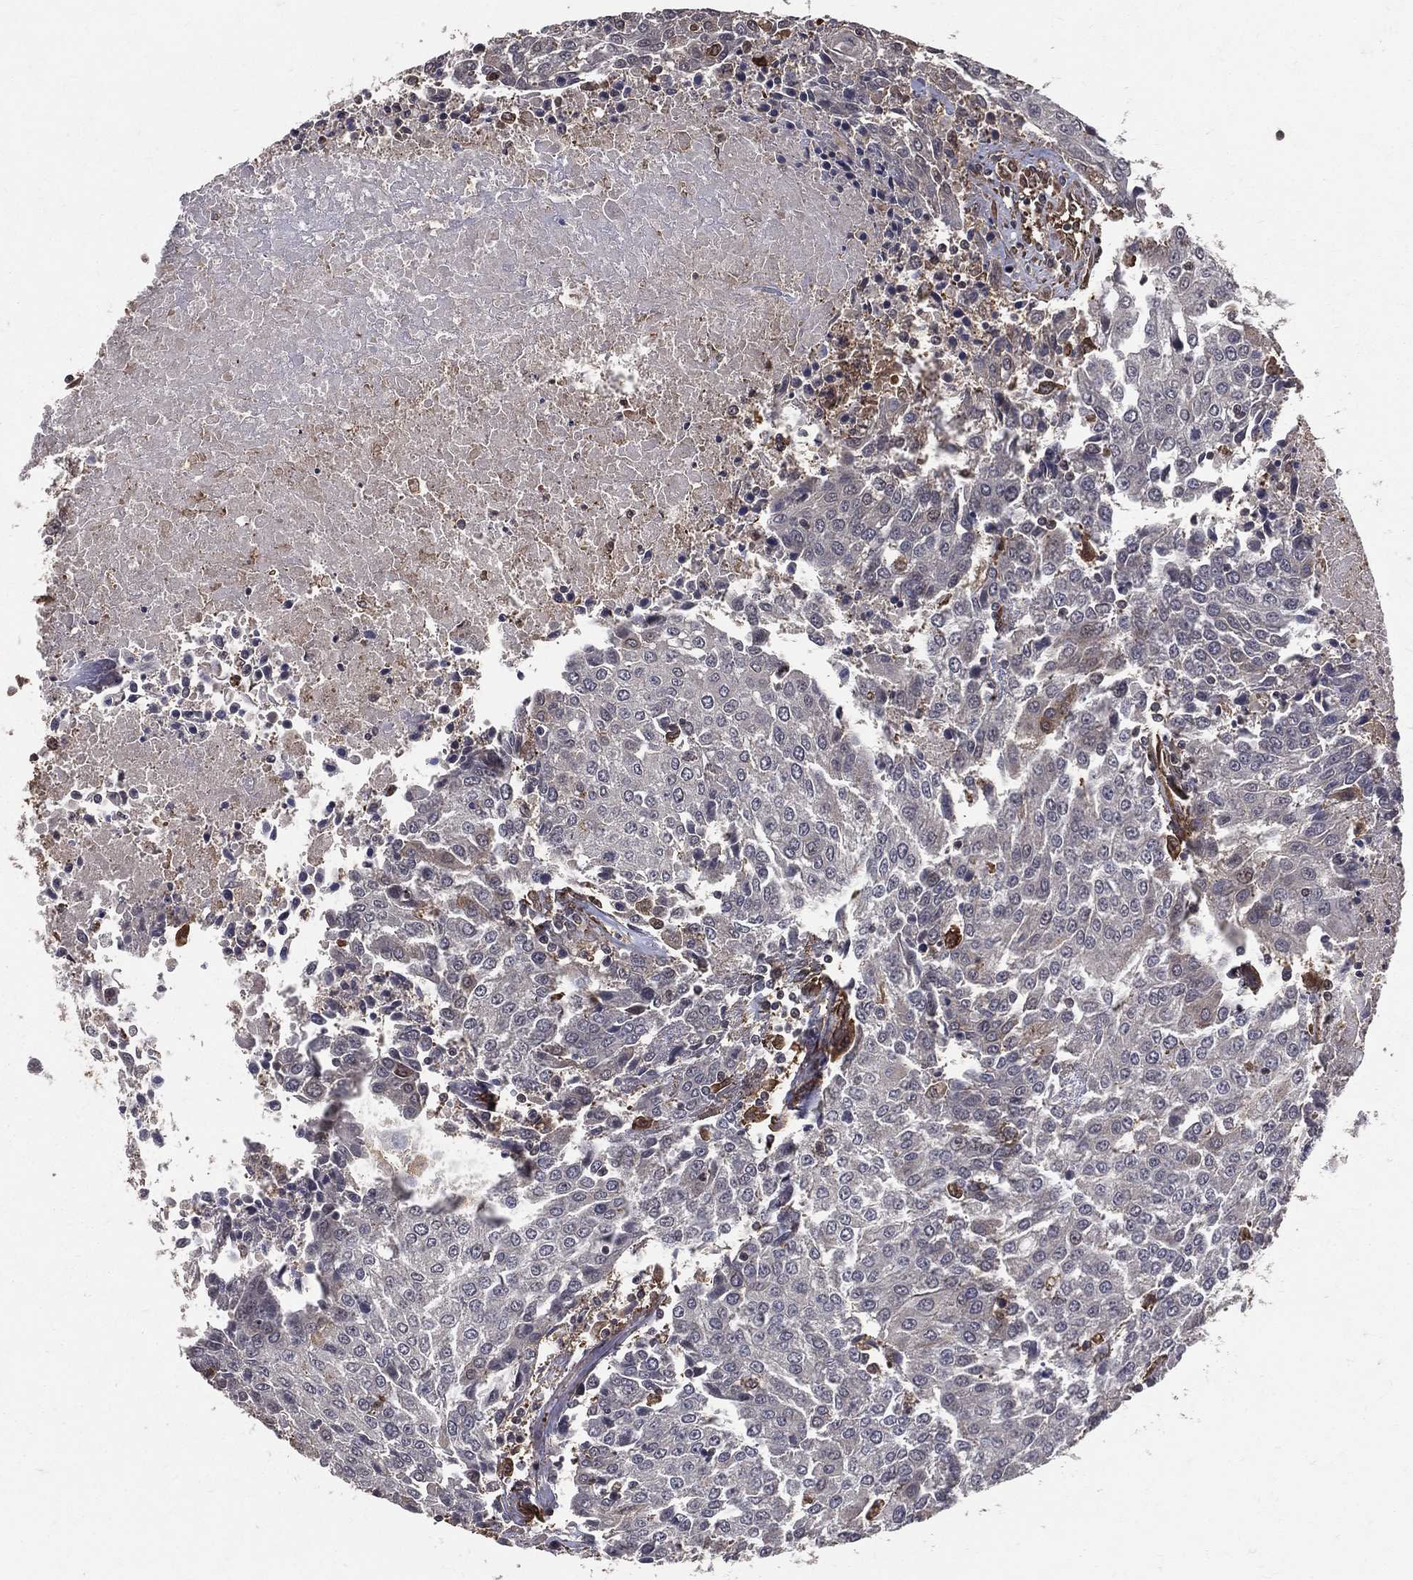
{"staining": {"intensity": "negative", "quantity": "none", "location": "none"}, "tissue": "urothelial cancer", "cell_type": "Tumor cells", "image_type": "cancer", "snomed": [{"axis": "morphology", "description": "Urothelial carcinoma, High grade"}, {"axis": "topography", "description": "Urinary bladder"}], "caption": "Immunohistochemistry of urothelial carcinoma (high-grade) exhibits no positivity in tumor cells. The staining was performed using DAB to visualize the protein expression in brown, while the nuclei were stained in blue with hematoxylin (Magnification: 20x).", "gene": "DPYSL2", "patient": {"sex": "female", "age": 85}}